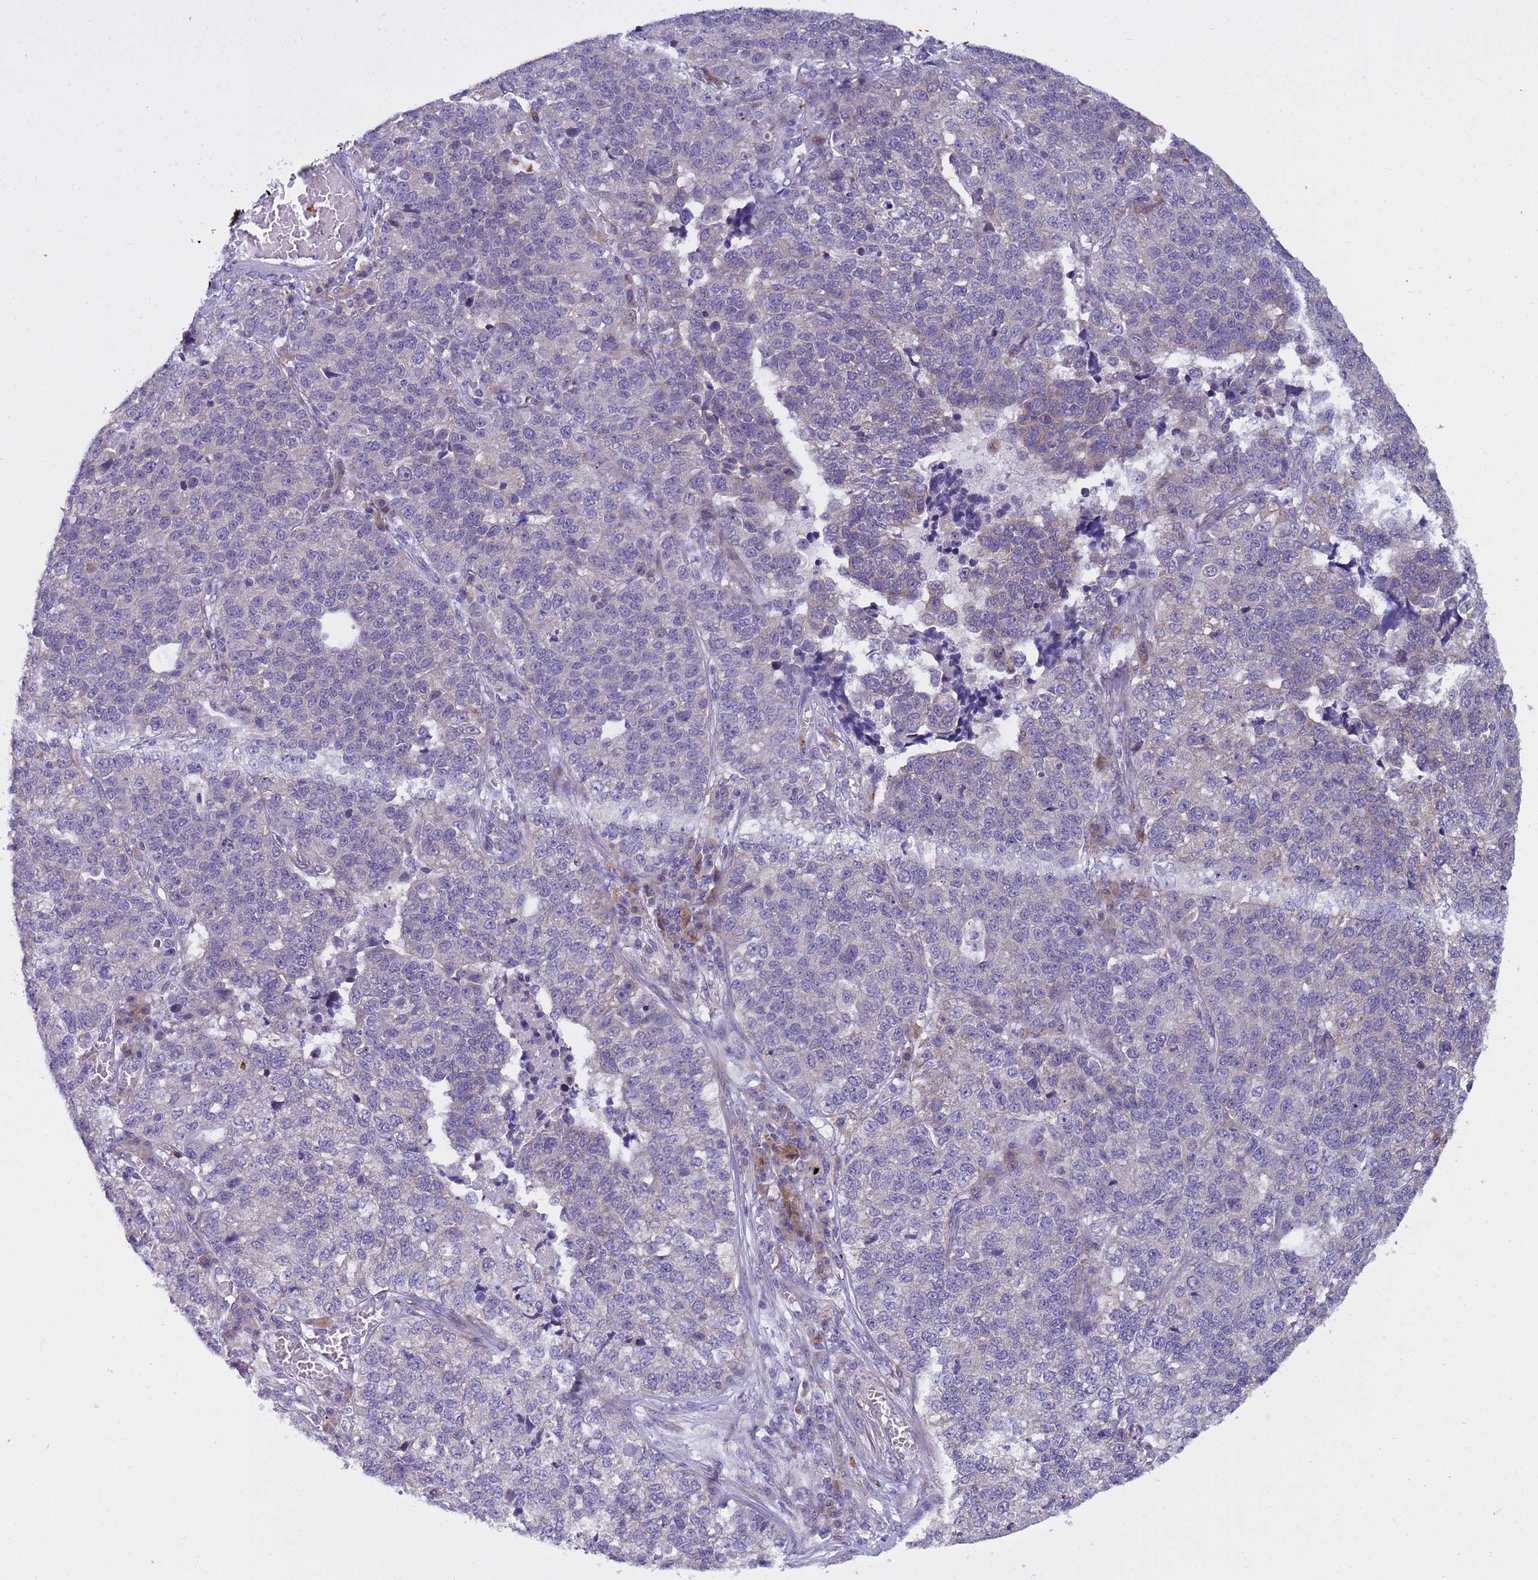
{"staining": {"intensity": "negative", "quantity": "none", "location": "none"}, "tissue": "lung cancer", "cell_type": "Tumor cells", "image_type": "cancer", "snomed": [{"axis": "morphology", "description": "Adenocarcinoma, NOS"}, {"axis": "topography", "description": "Lung"}], "caption": "Micrograph shows no significant protein expression in tumor cells of lung cancer.", "gene": "IGSF11", "patient": {"sex": "male", "age": 49}}